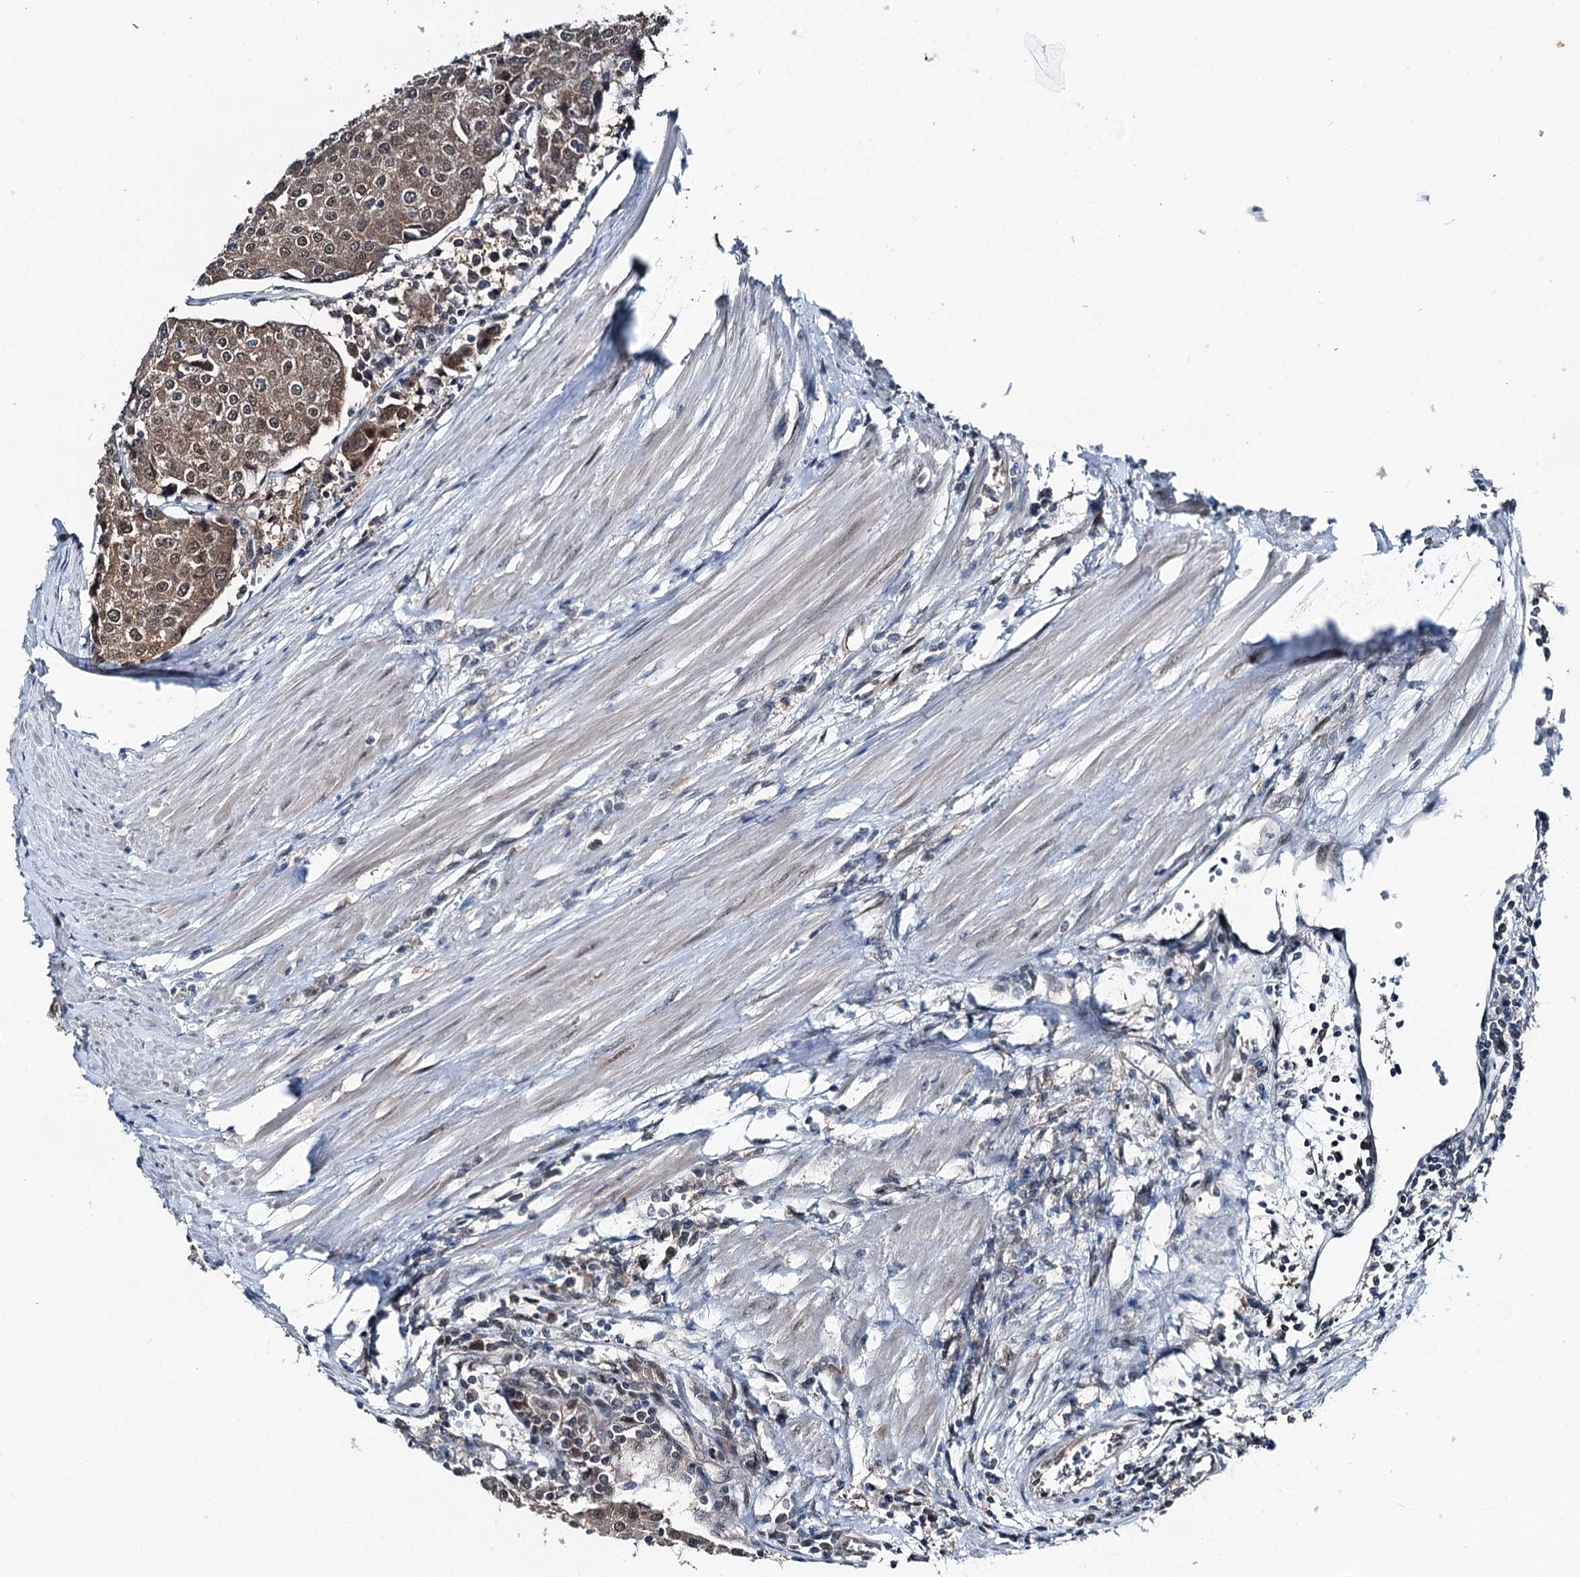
{"staining": {"intensity": "moderate", "quantity": ">75%", "location": "cytoplasmic/membranous,nuclear"}, "tissue": "urothelial cancer", "cell_type": "Tumor cells", "image_type": "cancer", "snomed": [{"axis": "morphology", "description": "Urothelial carcinoma, High grade"}, {"axis": "topography", "description": "Urinary bladder"}], "caption": "A histopathology image showing moderate cytoplasmic/membranous and nuclear positivity in approximately >75% of tumor cells in urothelial carcinoma (high-grade), as visualized by brown immunohistochemical staining.", "gene": "PSMD13", "patient": {"sex": "female", "age": 85}}